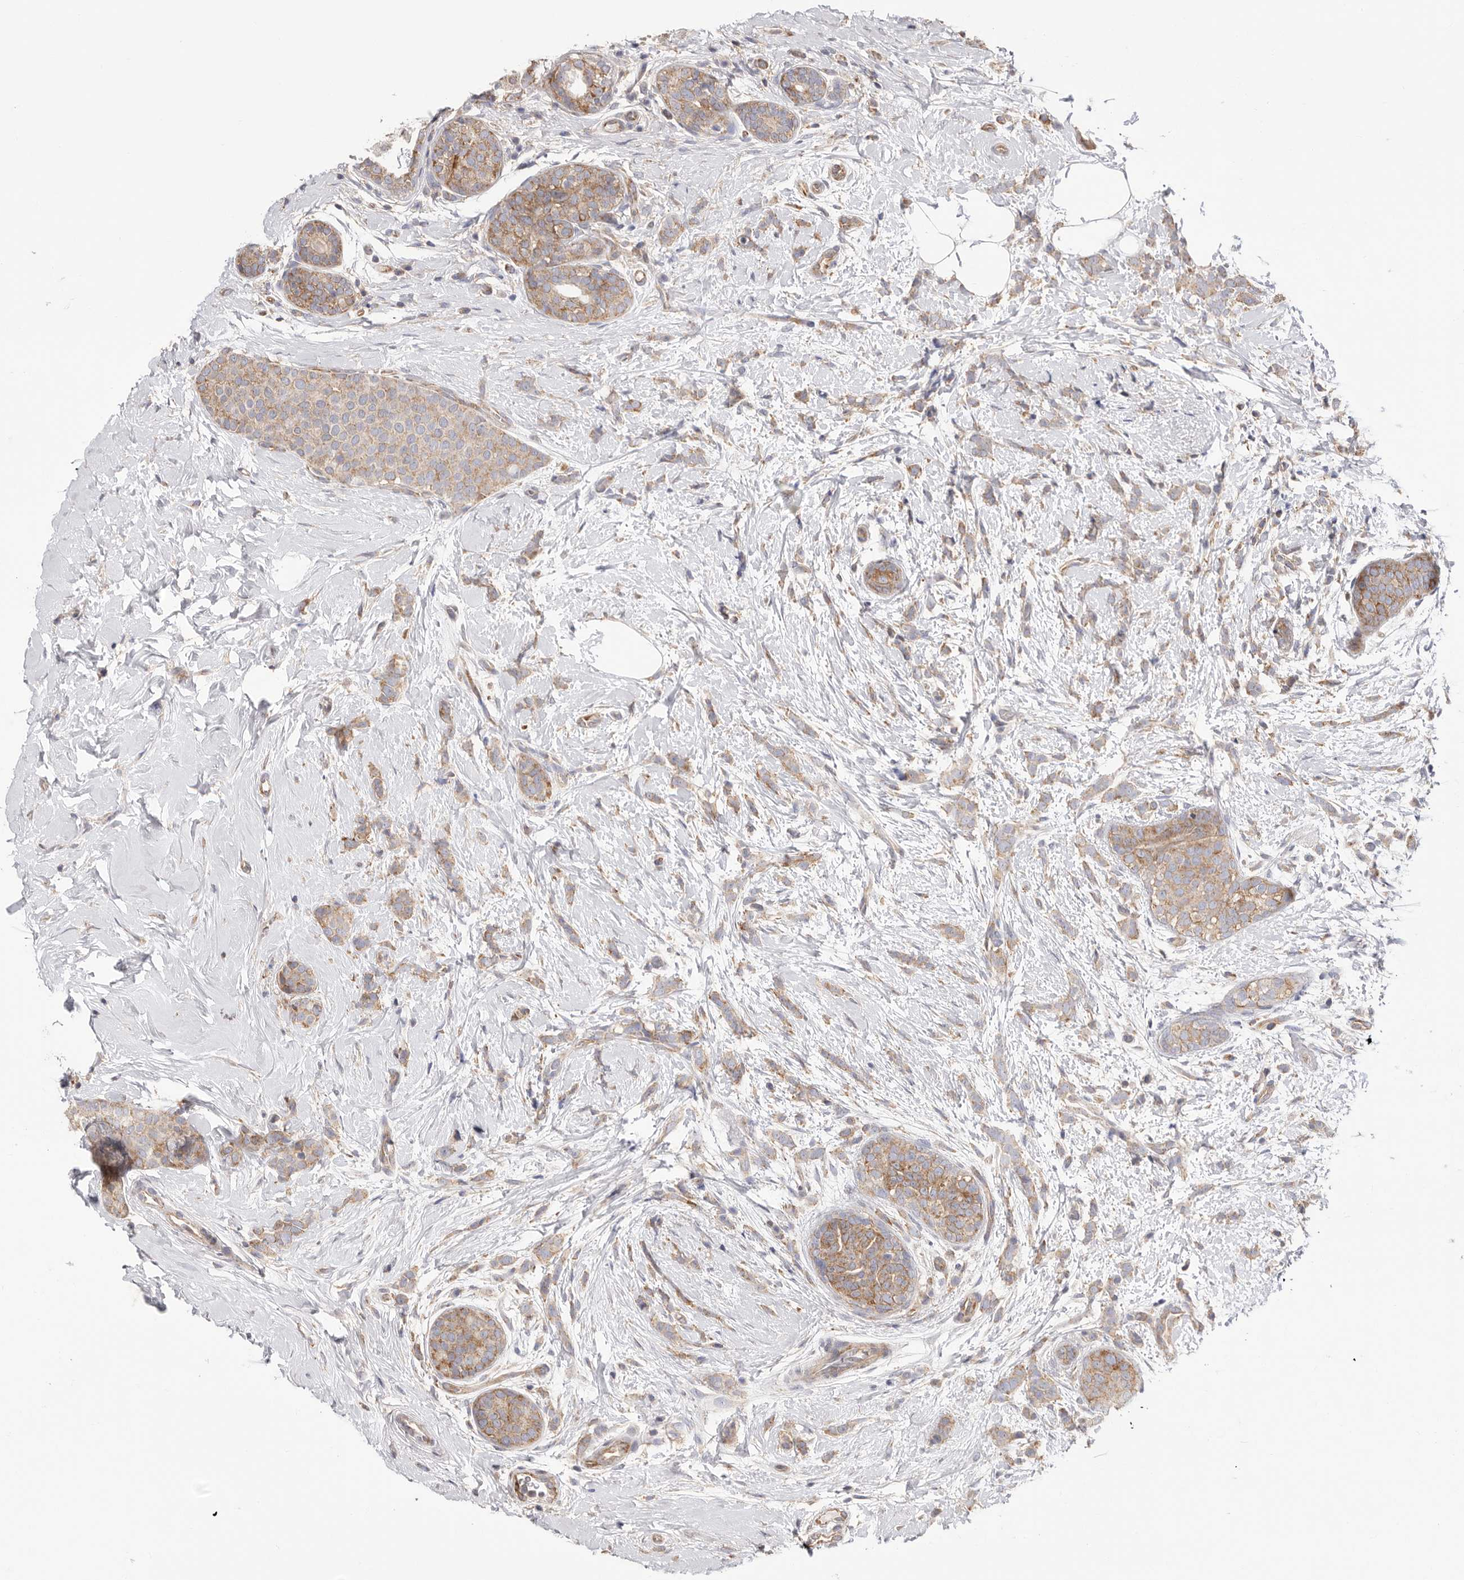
{"staining": {"intensity": "moderate", "quantity": ">75%", "location": "cytoplasmic/membranous"}, "tissue": "breast cancer", "cell_type": "Tumor cells", "image_type": "cancer", "snomed": [{"axis": "morphology", "description": "Lobular carcinoma, in situ"}, {"axis": "morphology", "description": "Lobular carcinoma"}, {"axis": "topography", "description": "Breast"}], "caption": "A photomicrograph of breast lobular carcinoma in situ stained for a protein exhibits moderate cytoplasmic/membranous brown staining in tumor cells.", "gene": "SERBP1", "patient": {"sex": "female", "age": 41}}